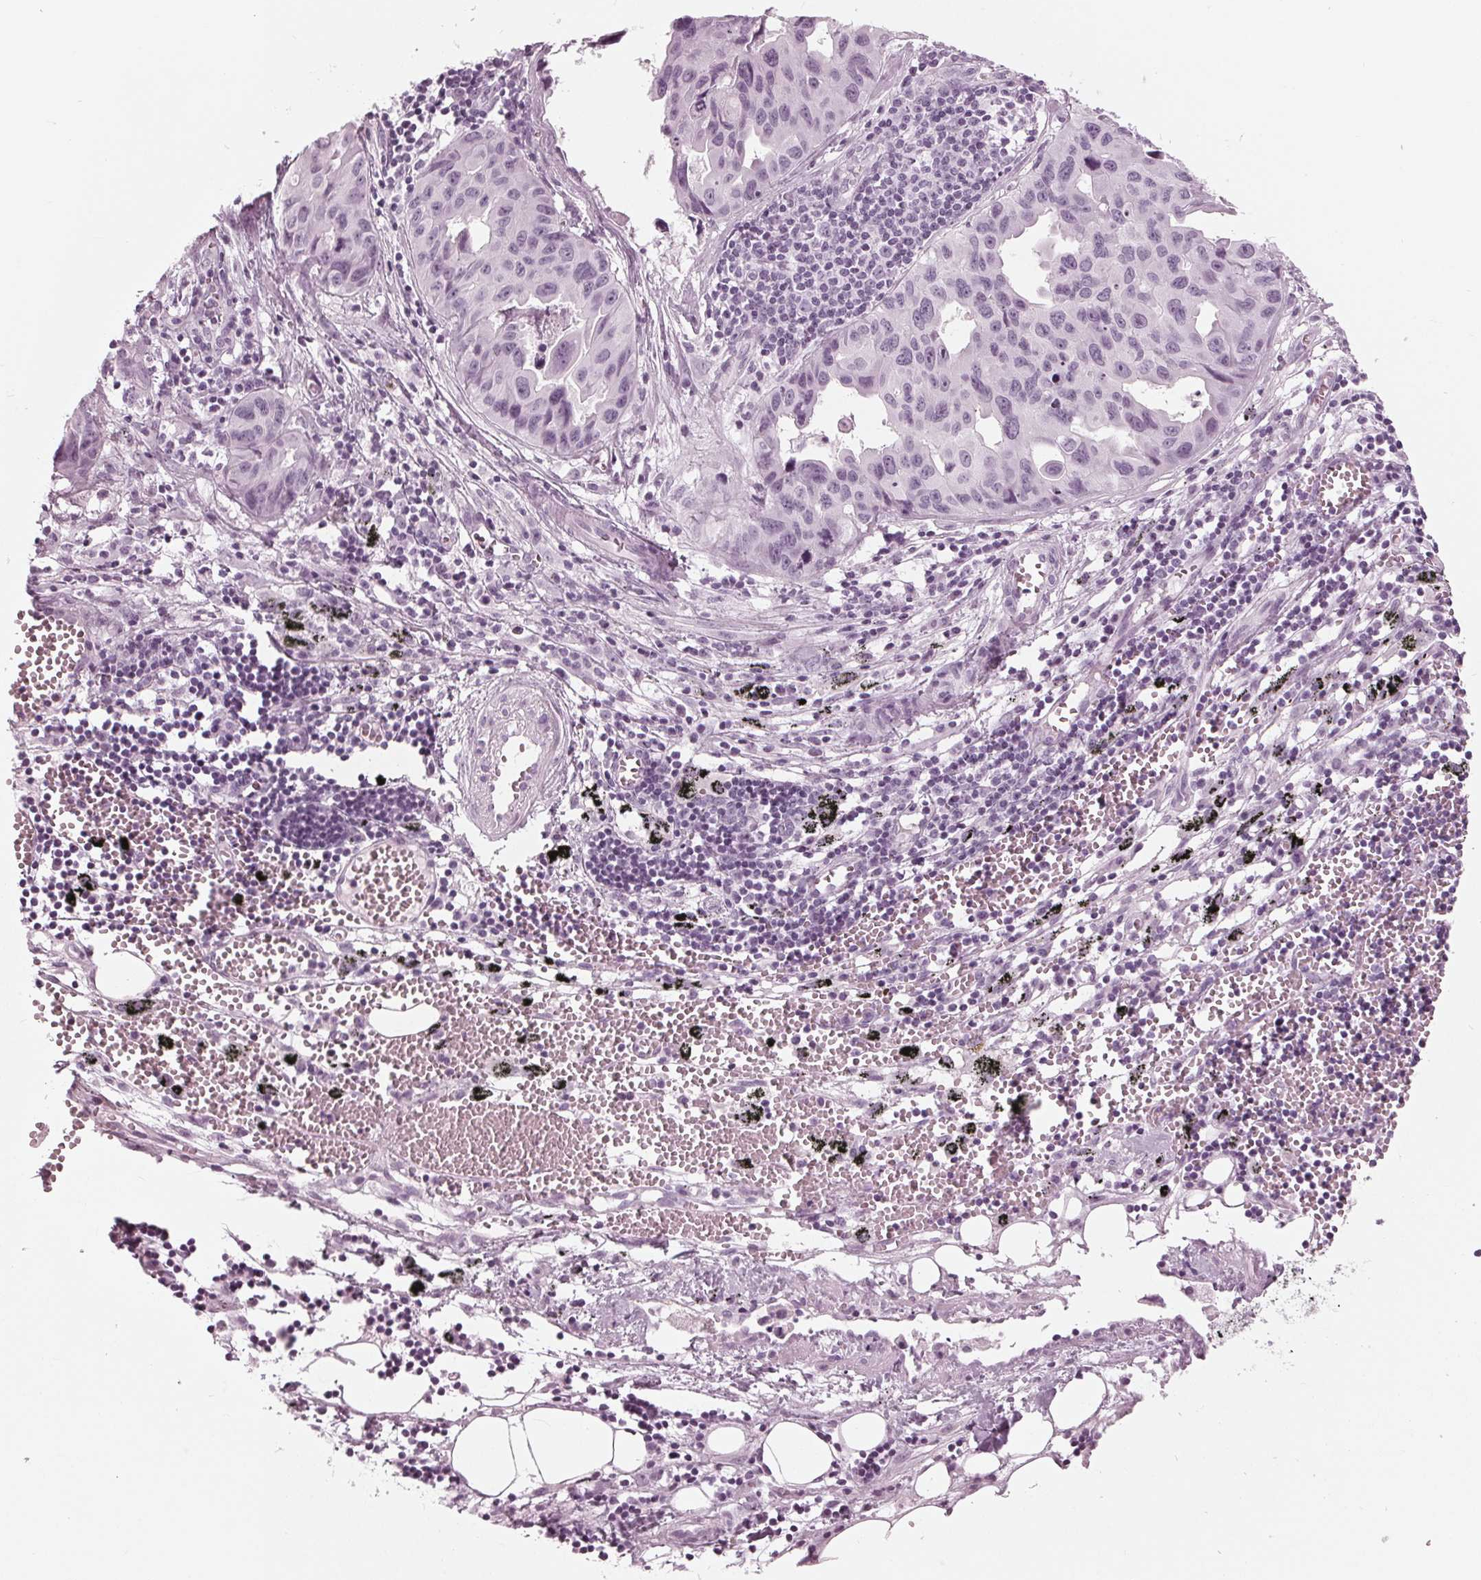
{"staining": {"intensity": "negative", "quantity": "none", "location": "none"}, "tissue": "lung cancer", "cell_type": "Tumor cells", "image_type": "cancer", "snomed": [{"axis": "morphology", "description": "Adenocarcinoma, NOS"}, {"axis": "topography", "description": "Lymph node"}, {"axis": "topography", "description": "Lung"}], "caption": "An image of lung adenocarcinoma stained for a protein displays no brown staining in tumor cells.", "gene": "KRT28", "patient": {"sex": "male", "age": 64}}